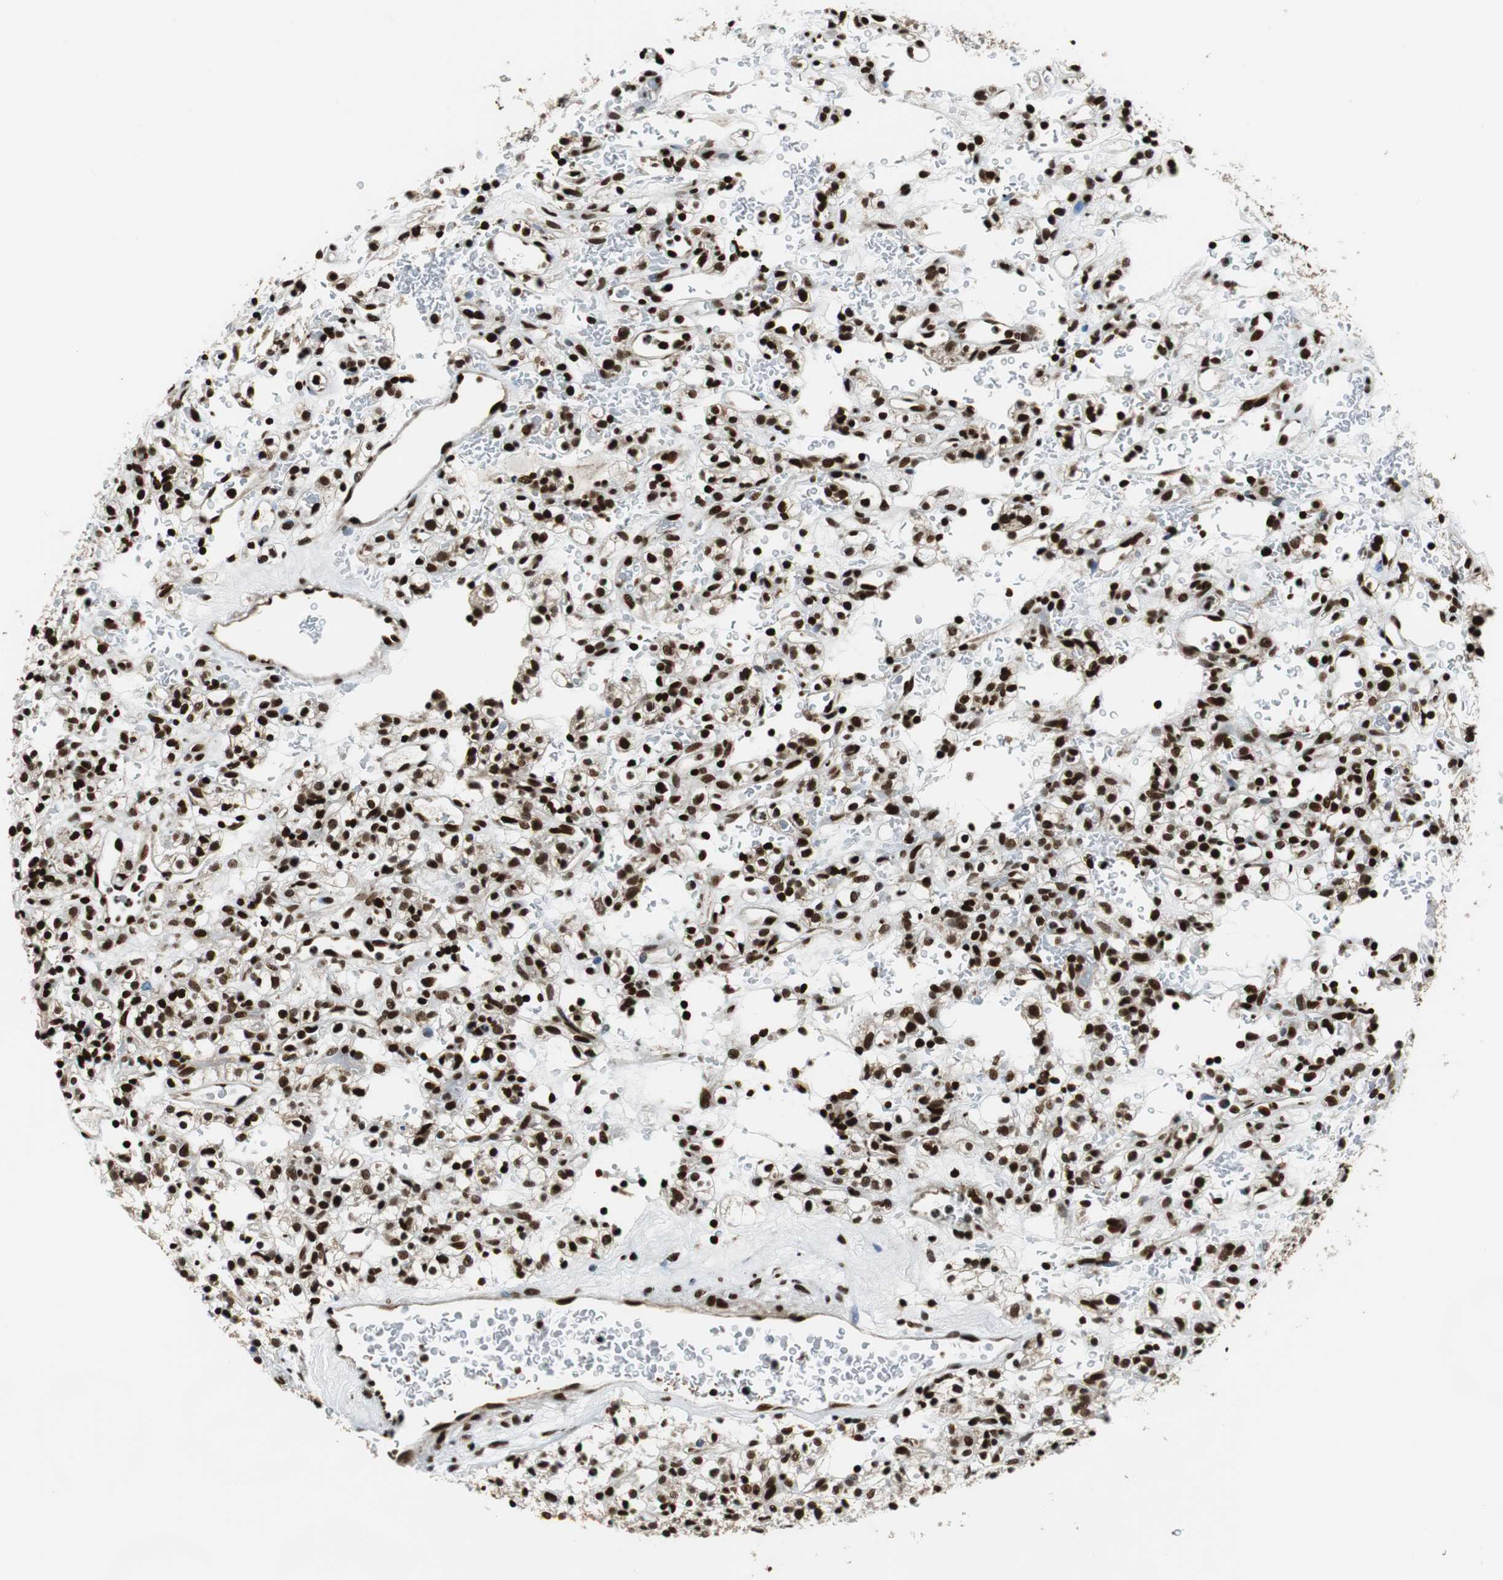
{"staining": {"intensity": "strong", "quantity": ">75%", "location": "nuclear"}, "tissue": "renal cancer", "cell_type": "Tumor cells", "image_type": "cancer", "snomed": [{"axis": "morphology", "description": "Normal tissue, NOS"}, {"axis": "morphology", "description": "Adenocarcinoma, NOS"}, {"axis": "topography", "description": "Kidney"}], "caption": "This micrograph demonstrates immunohistochemistry (IHC) staining of adenocarcinoma (renal), with high strong nuclear expression in approximately >75% of tumor cells.", "gene": "HDAC1", "patient": {"sex": "female", "age": 72}}